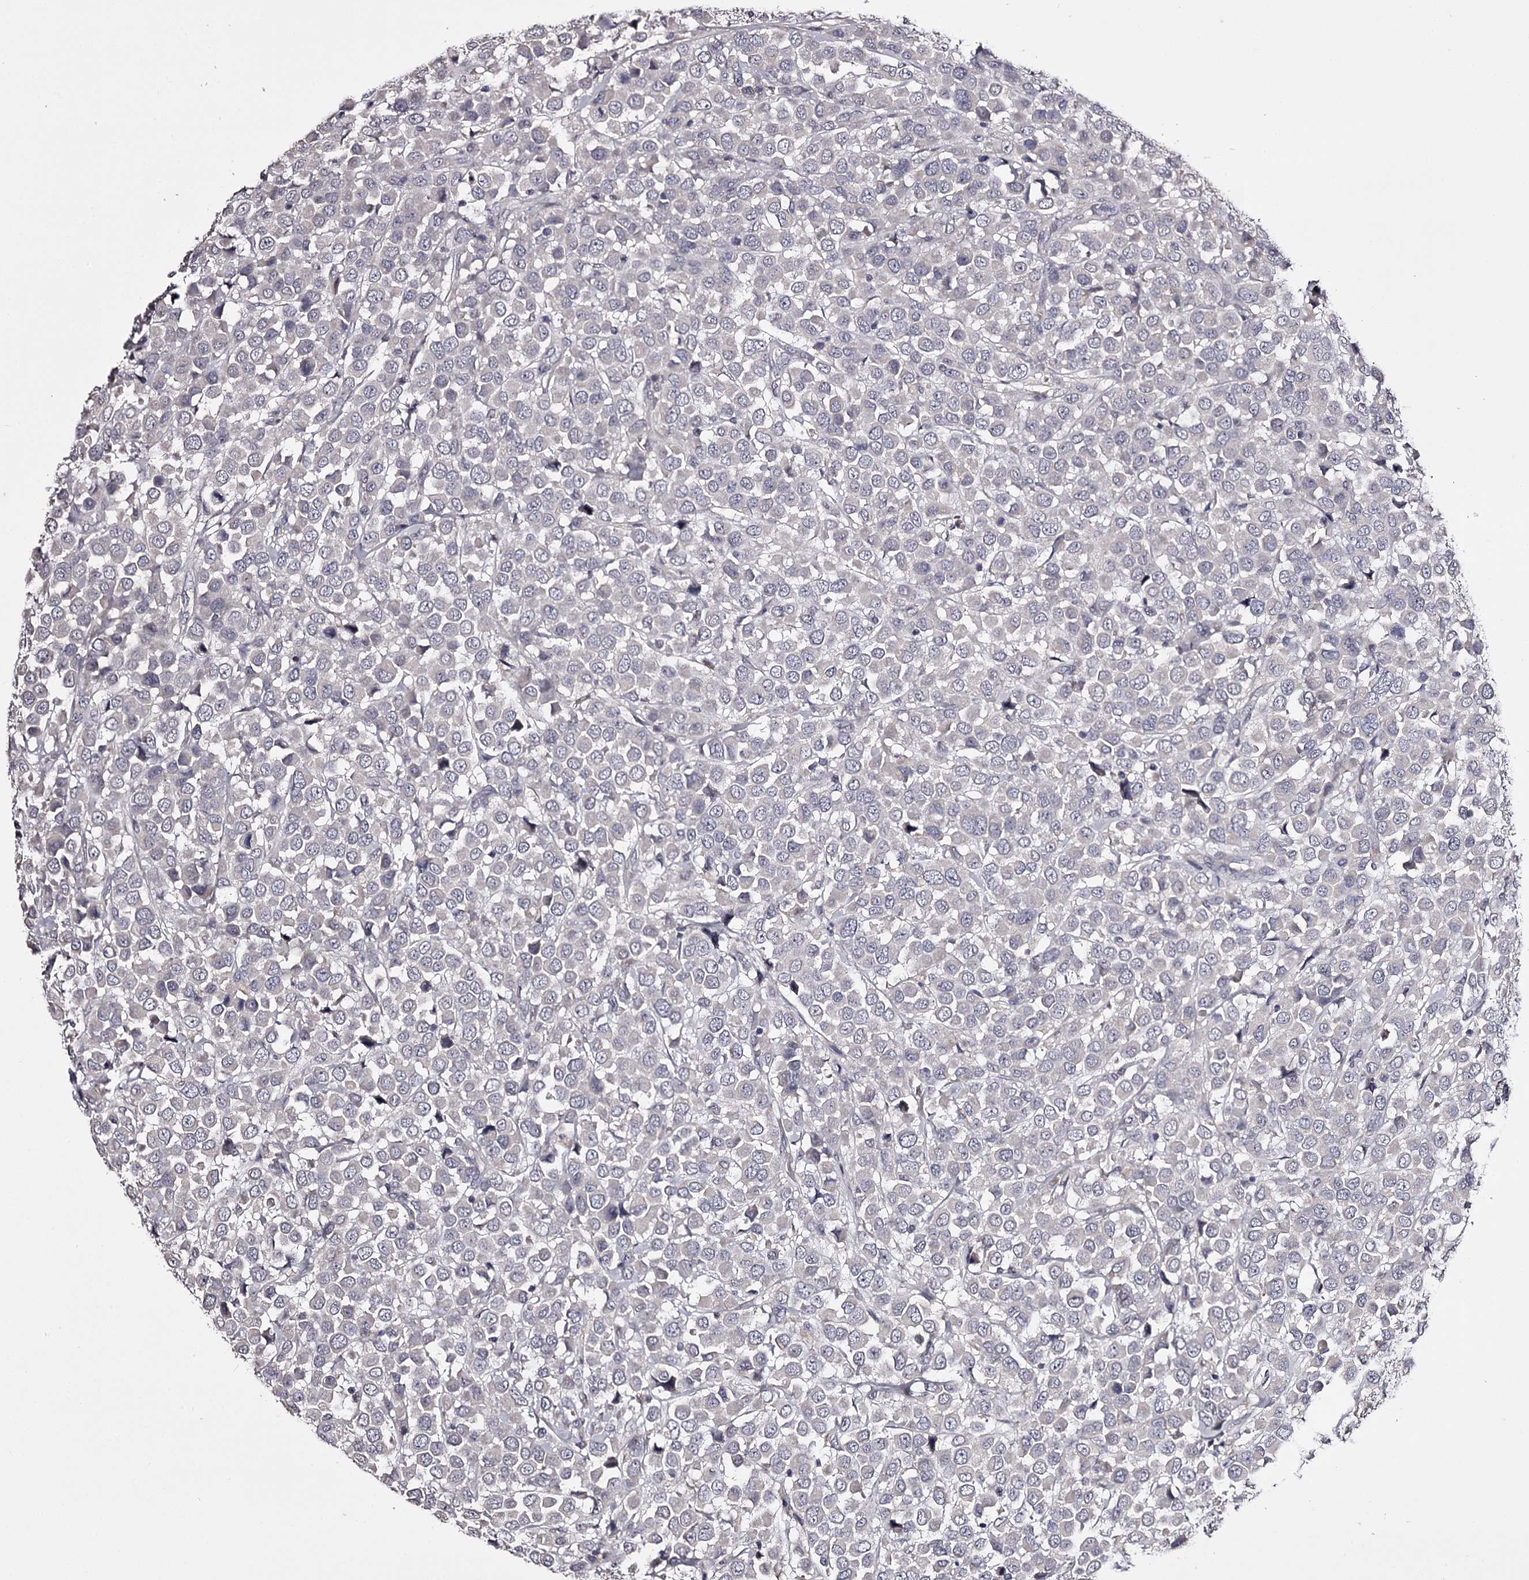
{"staining": {"intensity": "negative", "quantity": "none", "location": "none"}, "tissue": "breast cancer", "cell_type": "Tumor cells", "image_type": "cancer", "snomed": [{"axis": "morphology", "description": "Duct carcinoma"}, {"axis": "topography", "description": "Breast"}], "caption": "High magnification brightfield microscopy of breast cancer stained with DAB (brown) and counterstained with hematoxylin (blue): tumor cells show no significant positivity. The staining is performed using DAB (3,3'-diaminobenzidine) brown chromogen with nuclei counter-stained in using hematoxylin.", "gene": "PRM2", "patient": {"sex": "female", "age": 61}}